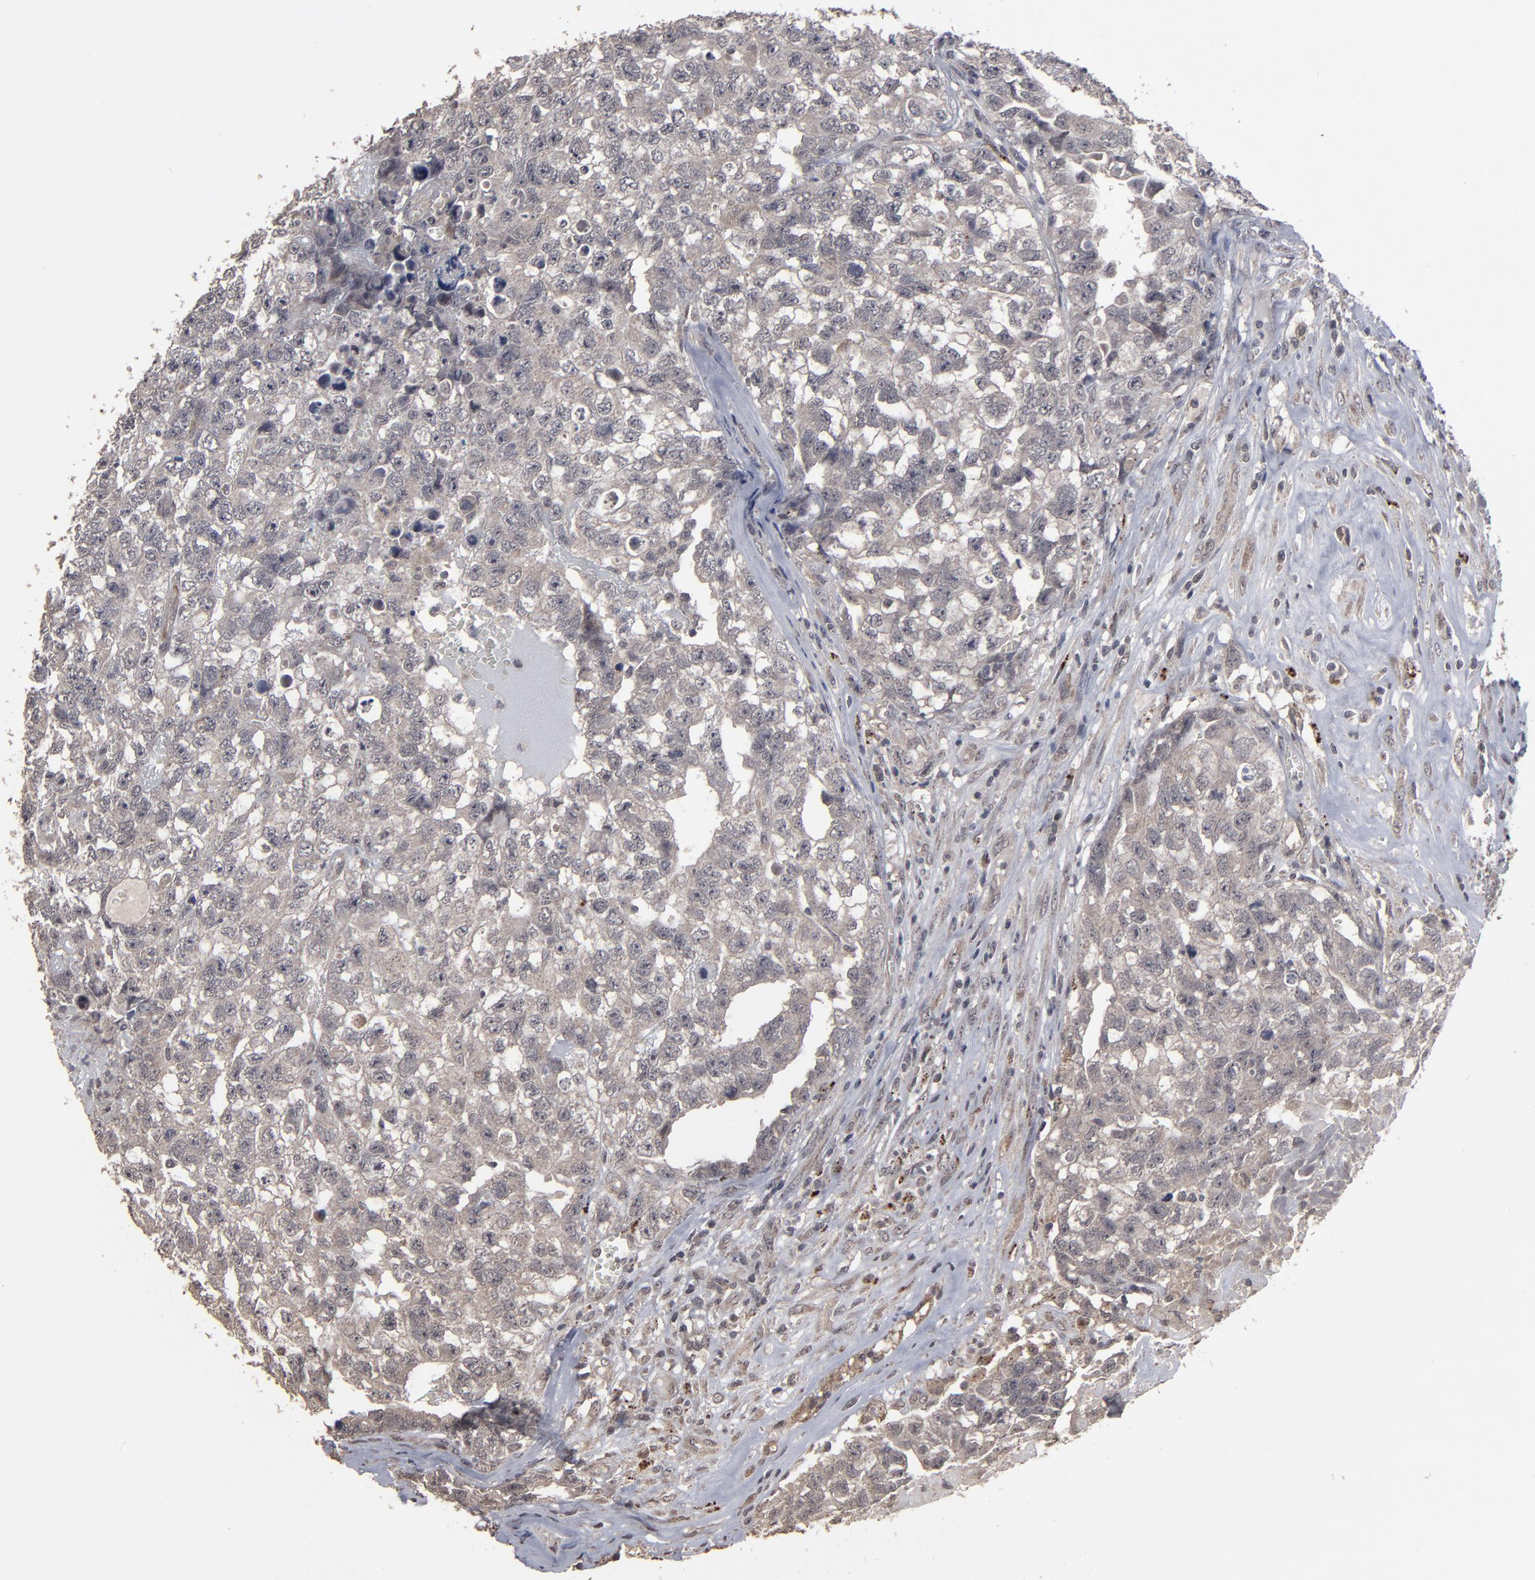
{"staining": {"intensity": "weak", "quantity": "25%-75%", "location": "cytoplasmic/membranous"}, "tissue": "testis cancer", "cell_type": "Tumor cells", "image_type": "cancer", "snomed": [{"axis": "morphology", "description": "Carcinoma, Embryonal, NOS"}, {"axis": "topography", "description": "Testis"}], "caption": "The photomicrograph exhibits staining of testis cancer, revealing weak cytoplasmic/membranous protein staining (brown color) within tumor cells.", "gene": "SLC22A17", "patient": {"sex": "male", "age": 31}}